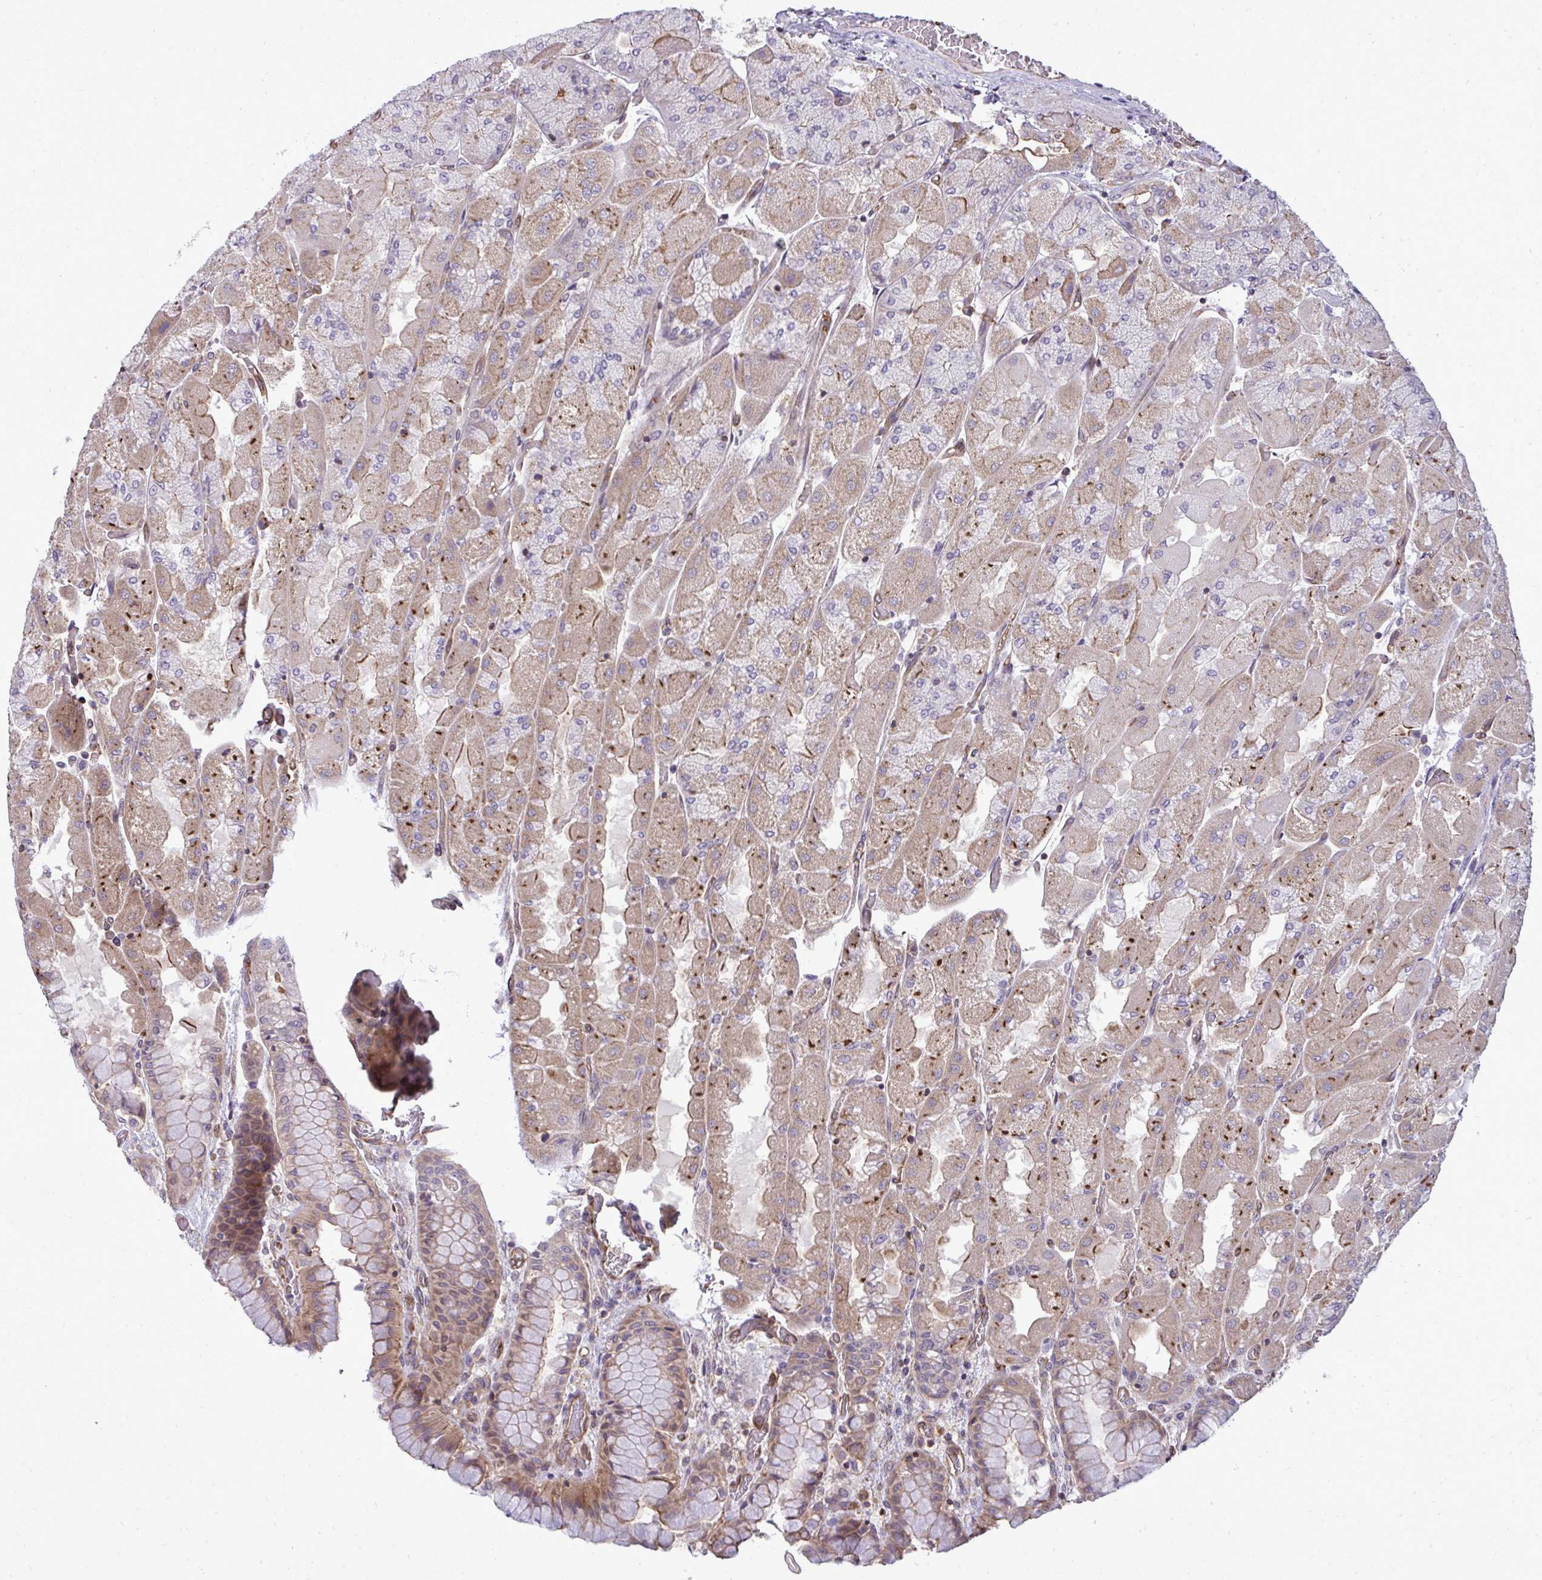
{"staining": {"intensity": "weak", "quantity": "25%-75%", "location": "cytoplasmic/membranous"}, "tissue": "stomach", "cell_type": "Glandular cells", "image_type": "normal", "snomed": [{"axis": "morphology", "description": "Normal tissue, NOS"}, {"axis": "topography", "description": "Stomach"}], "caption": "This histopathology image demonstrates benign stomach stained with immunohistochemistry to label a protein in brown. The cytoplasmic/membranous of glandular cells show weak positivity for the protein. Nuclei are counter-stained blue.", "gene": "FUT10", "patient": {"sex": "female", "age": 61}}